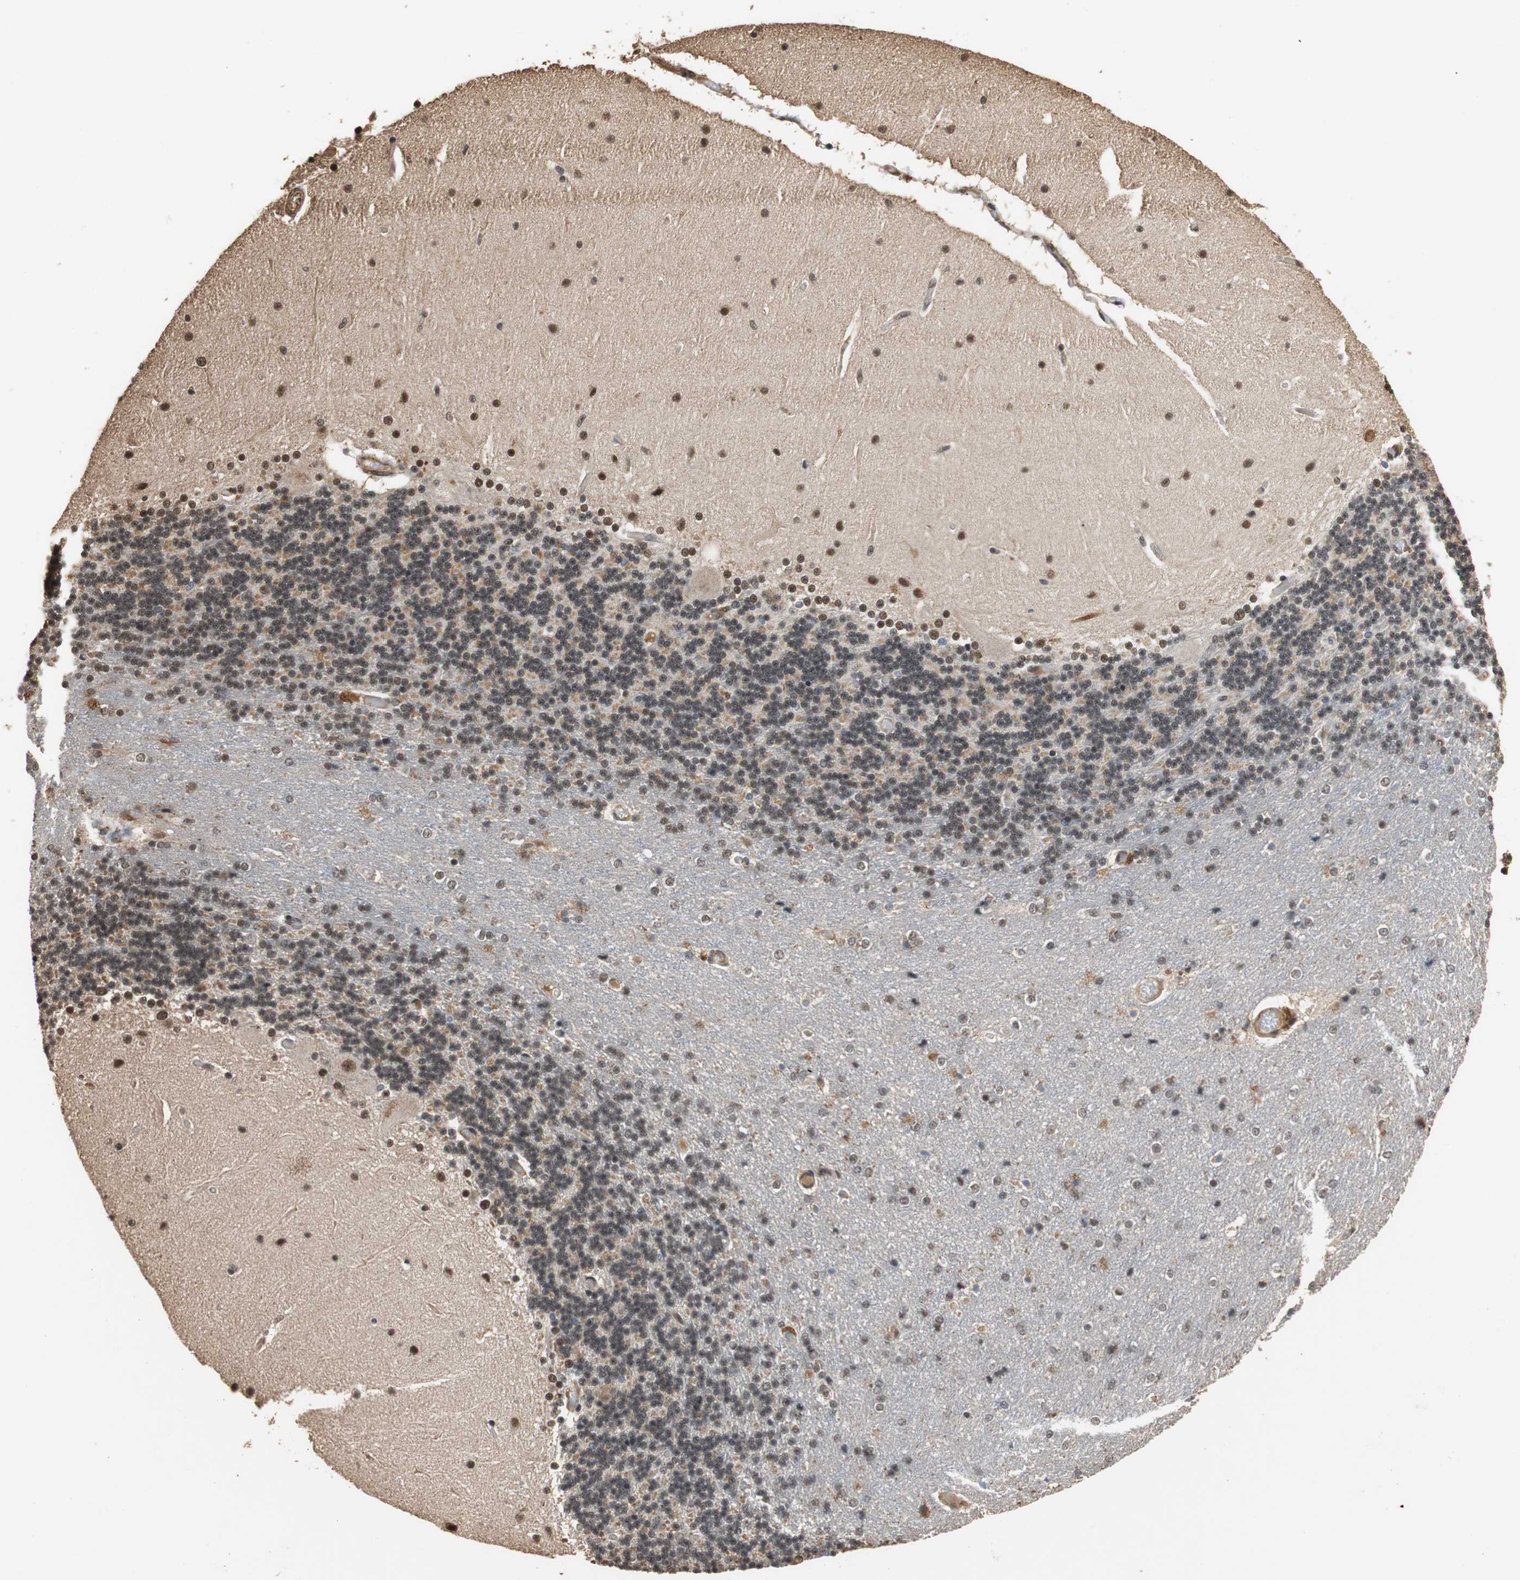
{"staining": {"intensity": "moderate", "quantity": "25%-75%", "location": "nuclear"}, "tissue": "cerebellum", "cell_type": "Cells in granular layer", "image_type": "normal", "snomed": [{"axis": "morphology", "description": "Normal tissue, NOS"}, {"axis": "topography", "description": "Cerebellum"}], "caption": "This micrograph demonstrates IHC staining of unremarkable cerebellum, with medium moderate nuclear expression in about 25%-75% of cells in granular layer.", "gene": "CDC5L", "patient": {"sex": "female", "age": 54}}